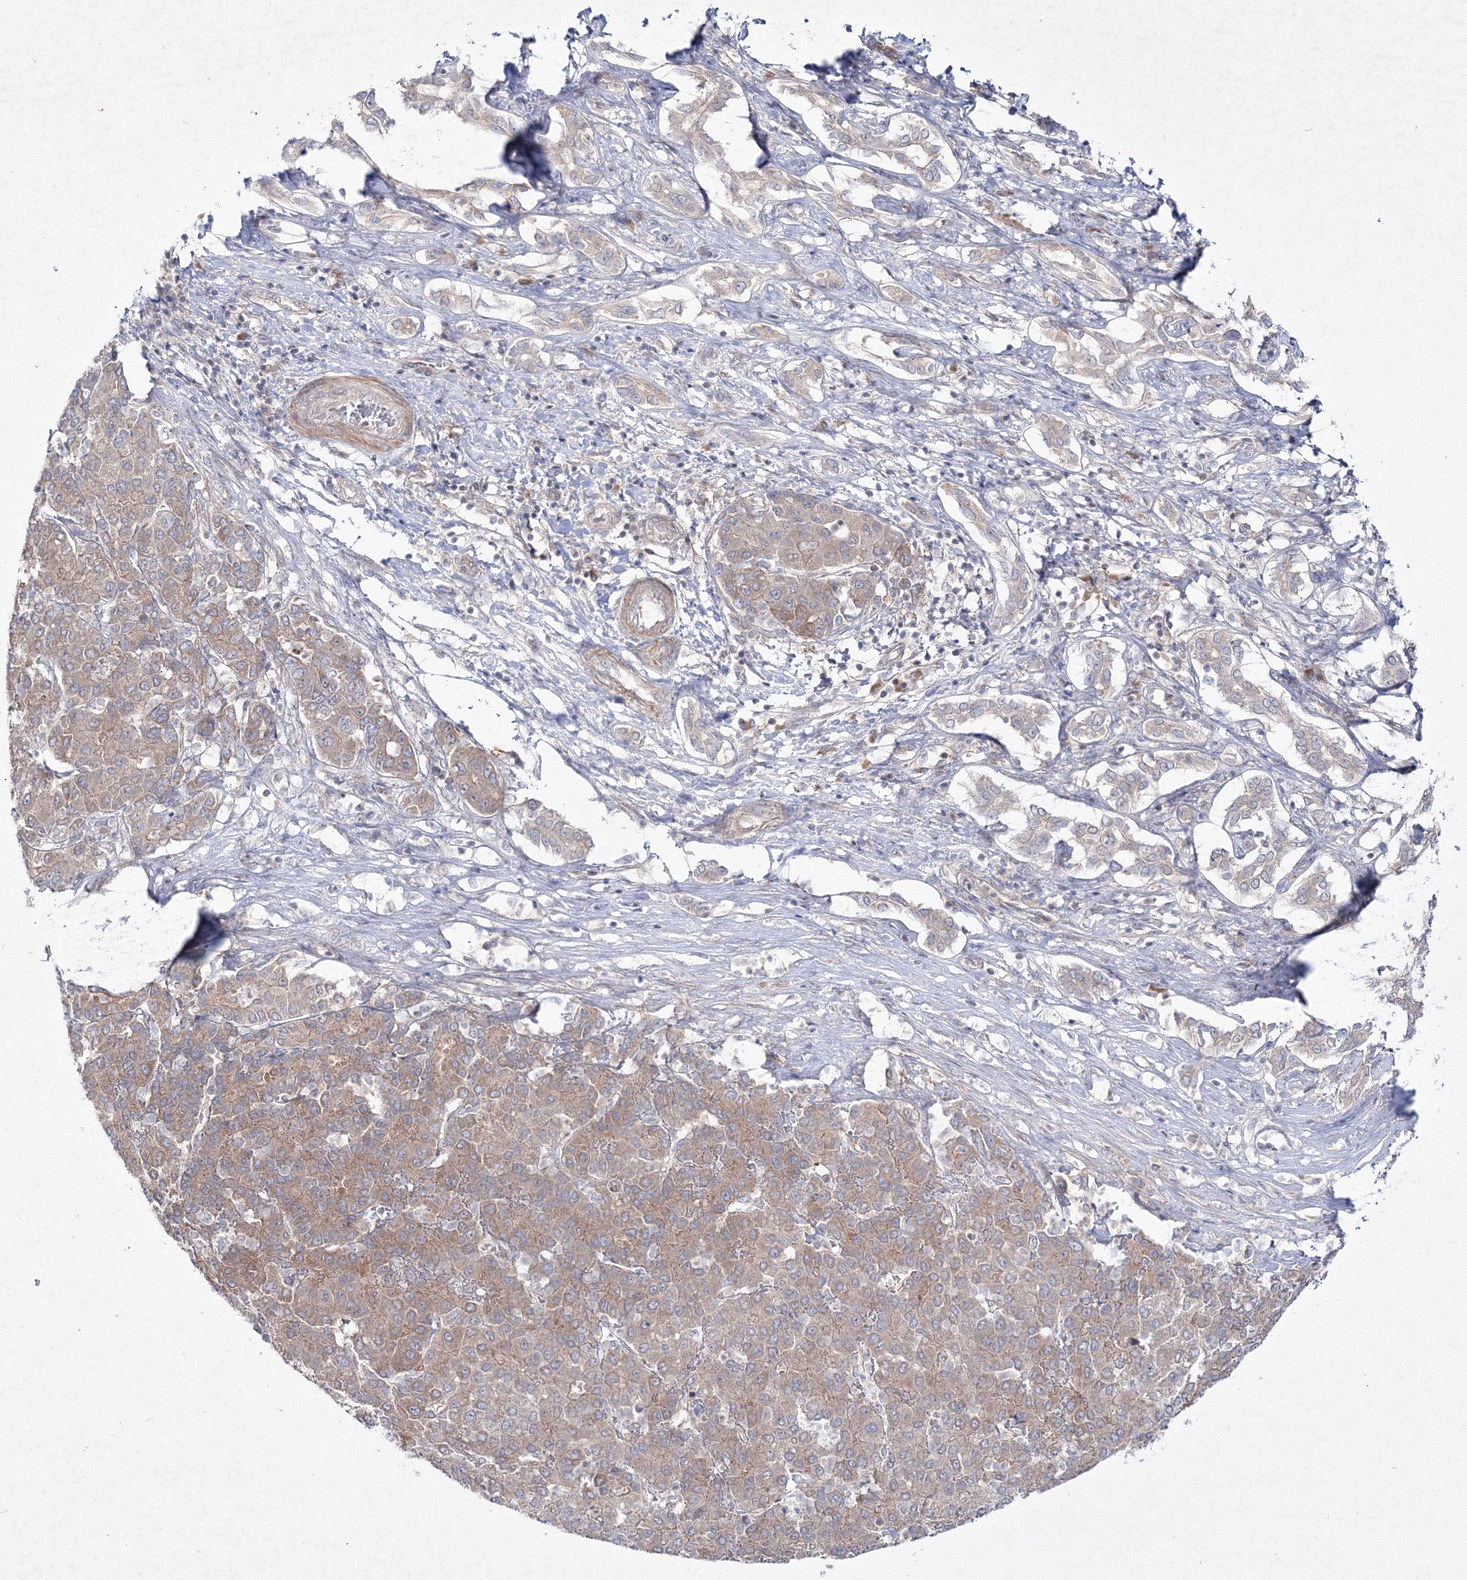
{"staining": {"intensity": "moderate", "quantity": "25%-75%", "location": "cytoplasmic/membranous"}, "tissue": "liver cancer", "cell_type": "Tumor cells", "image_type": "cancer", "snomed": [{"axis": "morphology", "description": "Carcinoma, Hepatocellular, NOS"}, {"axis": "topography", "description": "Liver"}], "caption": "Immunohistochemical staining of human hepatocellular carcinoma (liver) displays medium levels of moderate cytoplasmic/membranous staining in approximately 25%-75% of tumor cells.", "gene": "IPMK", "patient": {"sex": "male", "age": 65}}